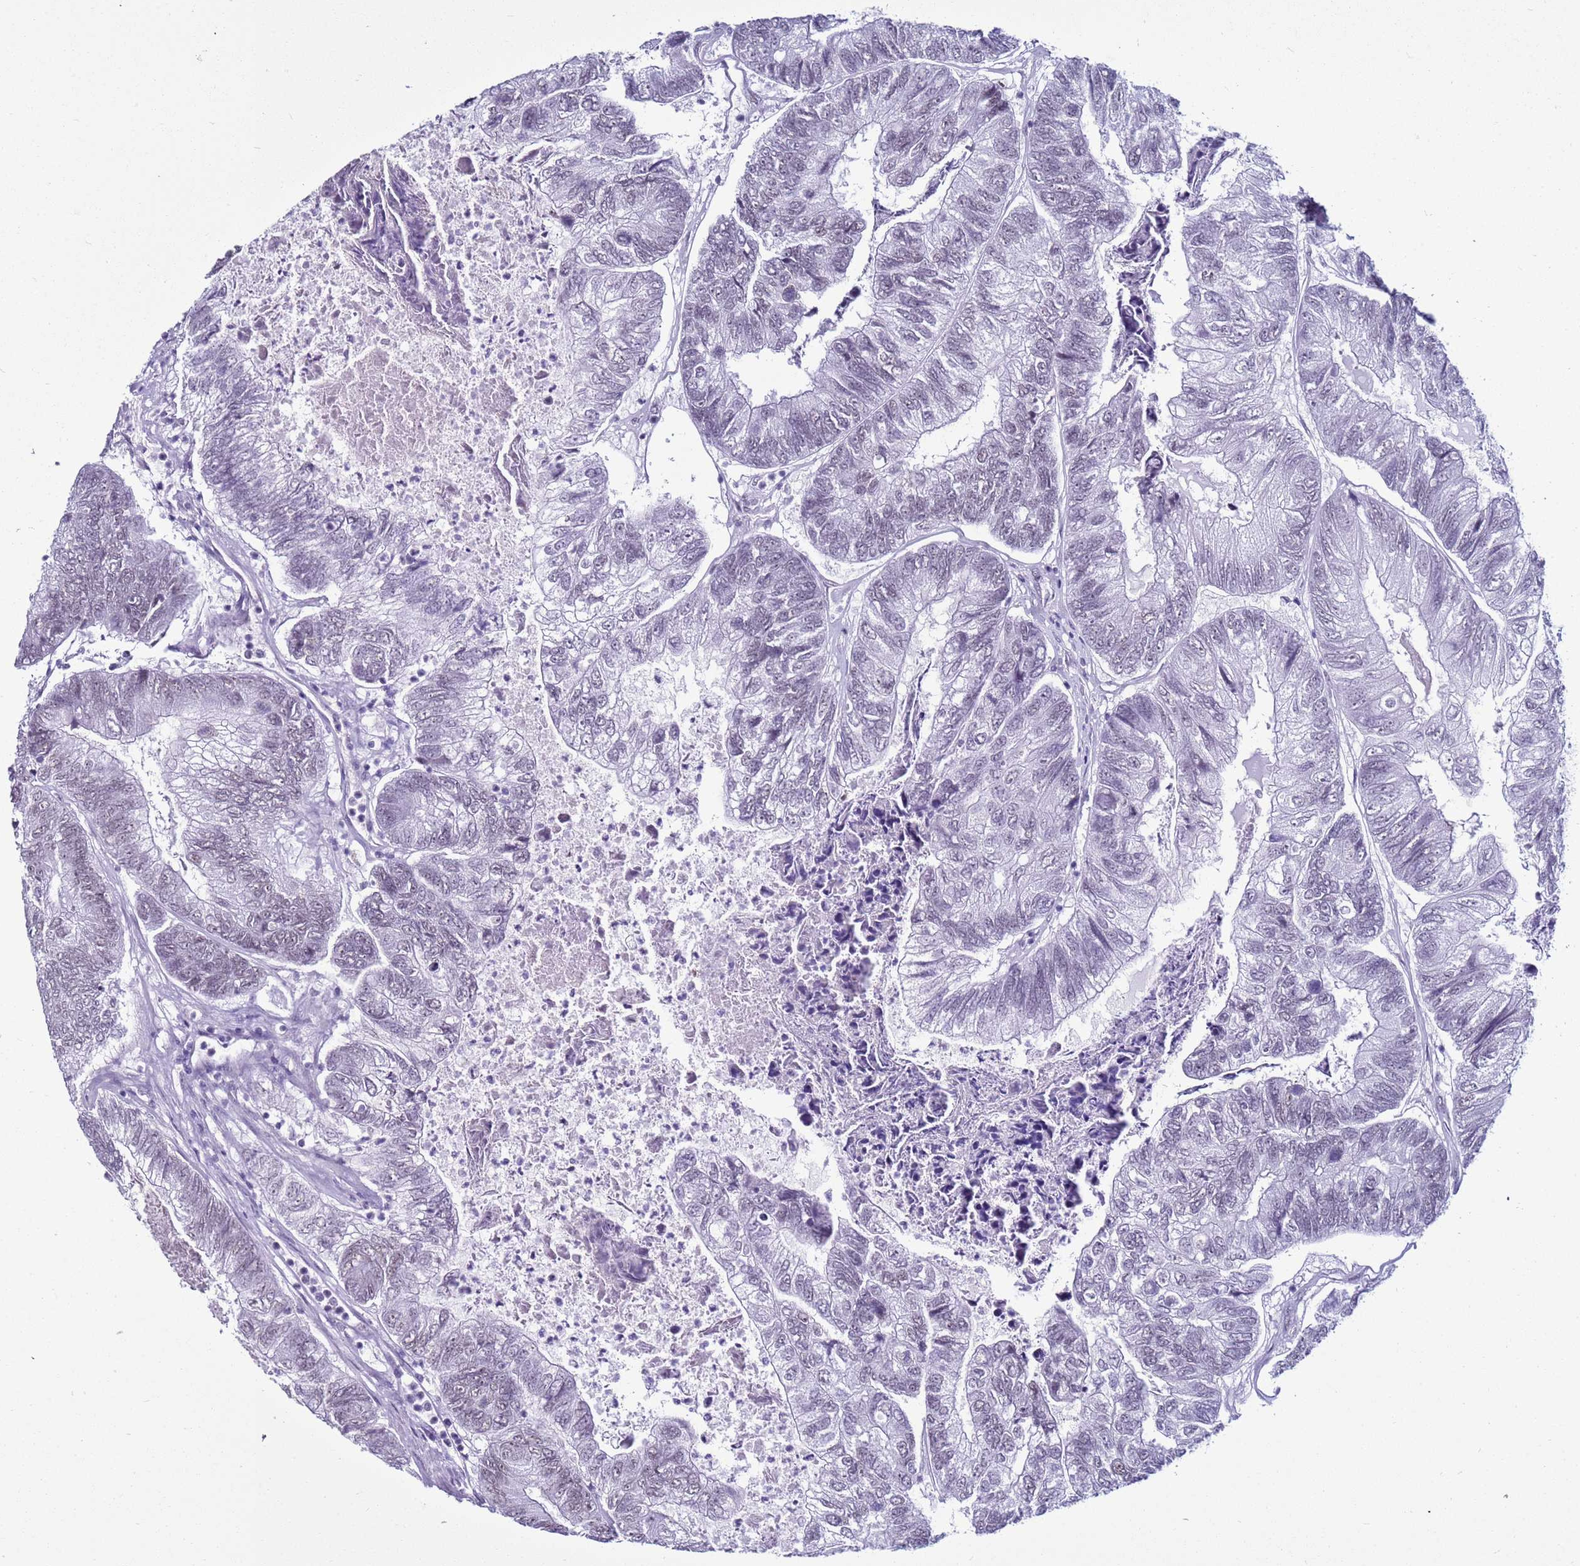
{"staining": {"intensity": "weak", "quantity": "25%-75%", "location": "nuclear"}, "tissue": "colorectal cancer", "cell_type": "Tumor cells", "image_type": "cancer", "snomed": [{"axis": "morphology", "description": "Adenocarcinoma, NOS"}, {"axis": "topography", "description": "Colon"}], "caption": "Immunohistochemistry (IHC) (DAB (3,3'-diaminobenzidine)) staining of human colorectal adenocarcinoma exhibits weak nuclear protein staining in approximately 25%-75% of tumor cells.", "gene": "DHX15", "patient": {"sex": "female", "age": 67}}